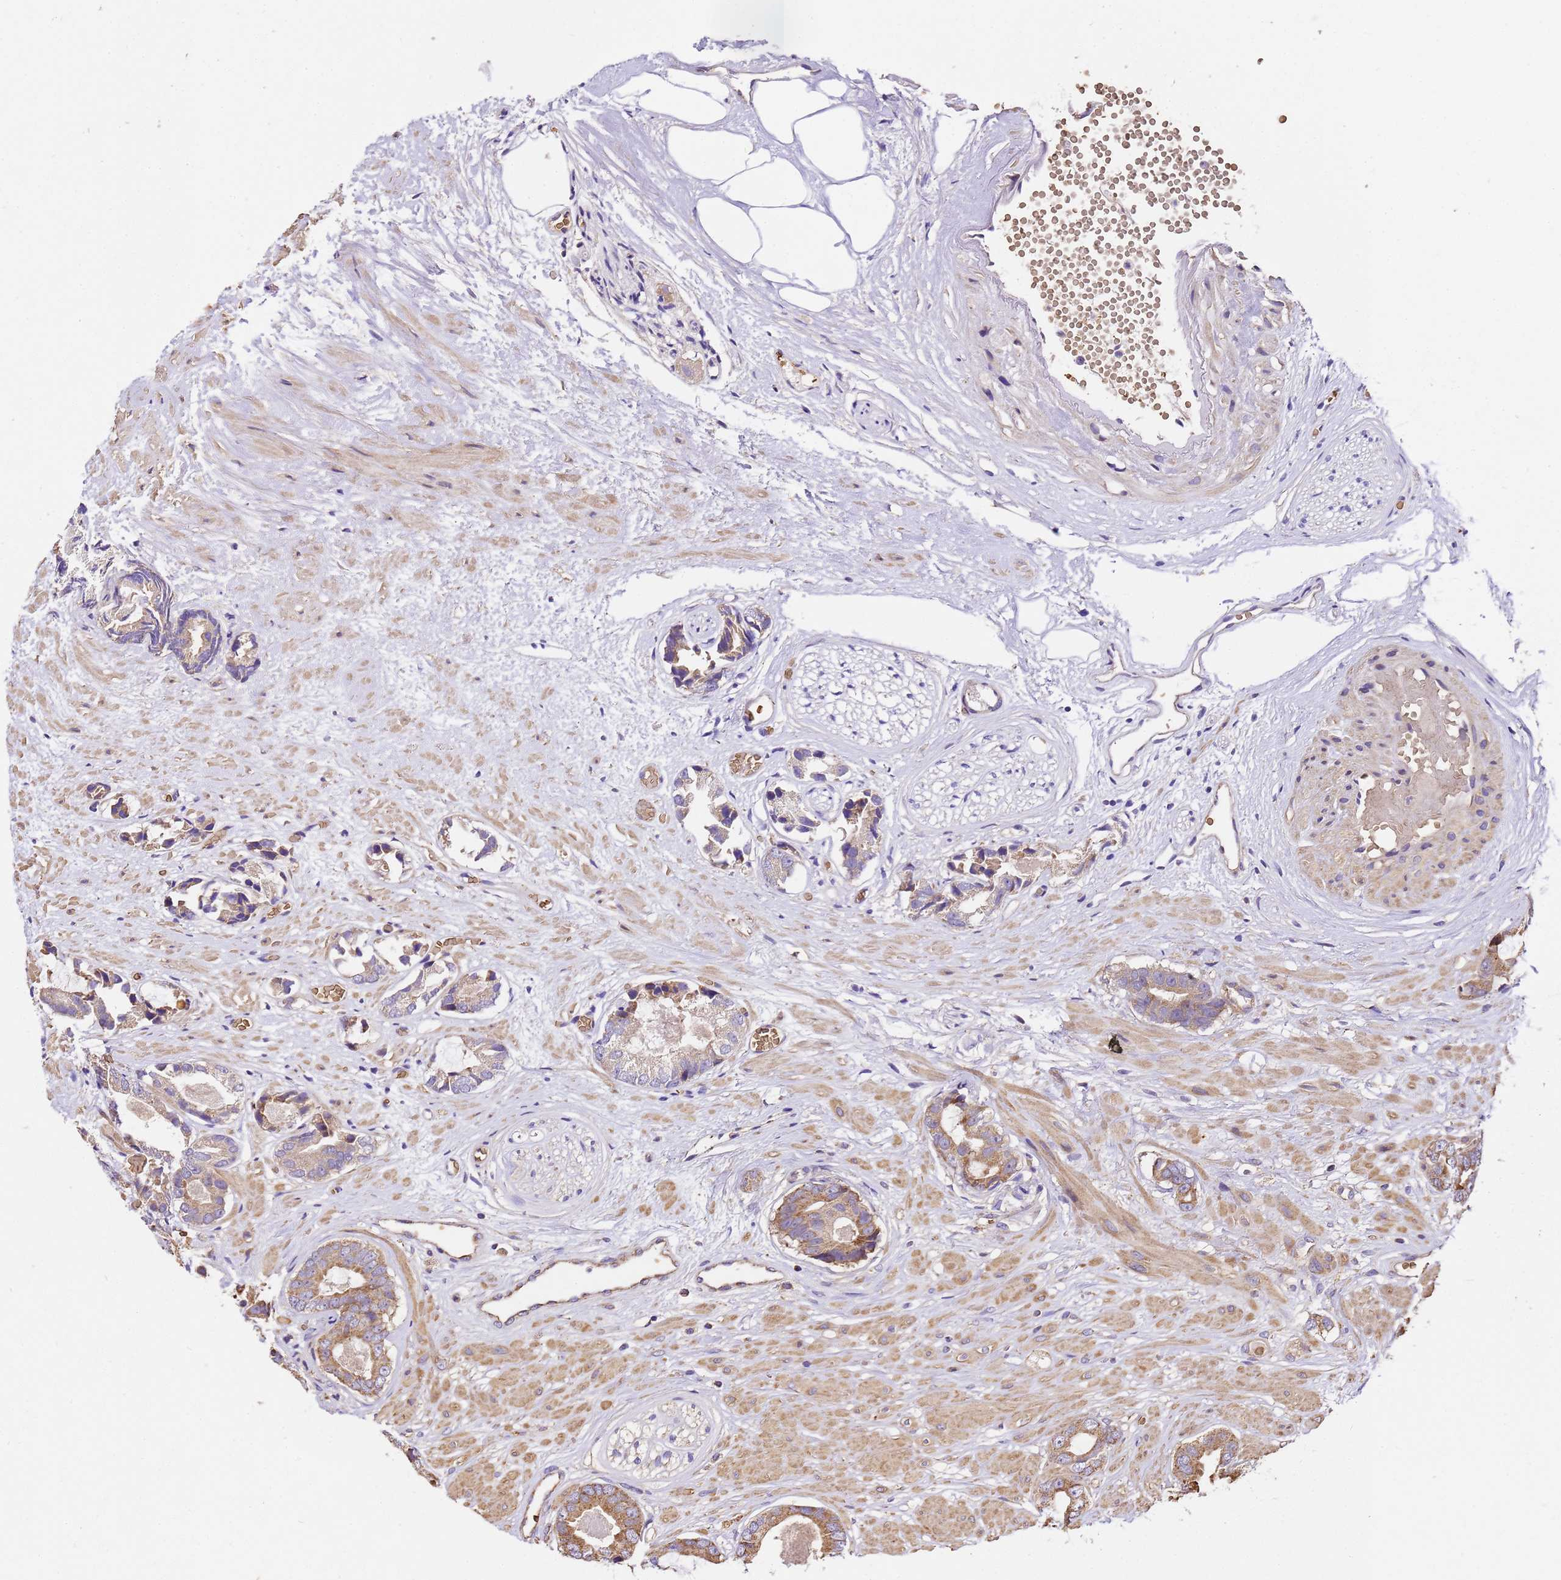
{"staining": {"intensity": "moderate", "quantity": ">75%", "location": "cytoplasmic/membranous"}, "tissue": "prostate cancer", "cell_type": "Tumor cells", "image_type": "cancer", "snomed": [{"axis": "morphology", "description": "Adenocarcinoma, Low grade"}, {"axis": "topography", "description": "Prostate"}], "caption": "Prostate adenocarcinoma (low-grade) stained with IHC displays moderate cytoplasmic/membranous expression in about >75% of tumor cells.", "gene": "LRRIQ1", "patient": {"sex": "male", "age": 64}}